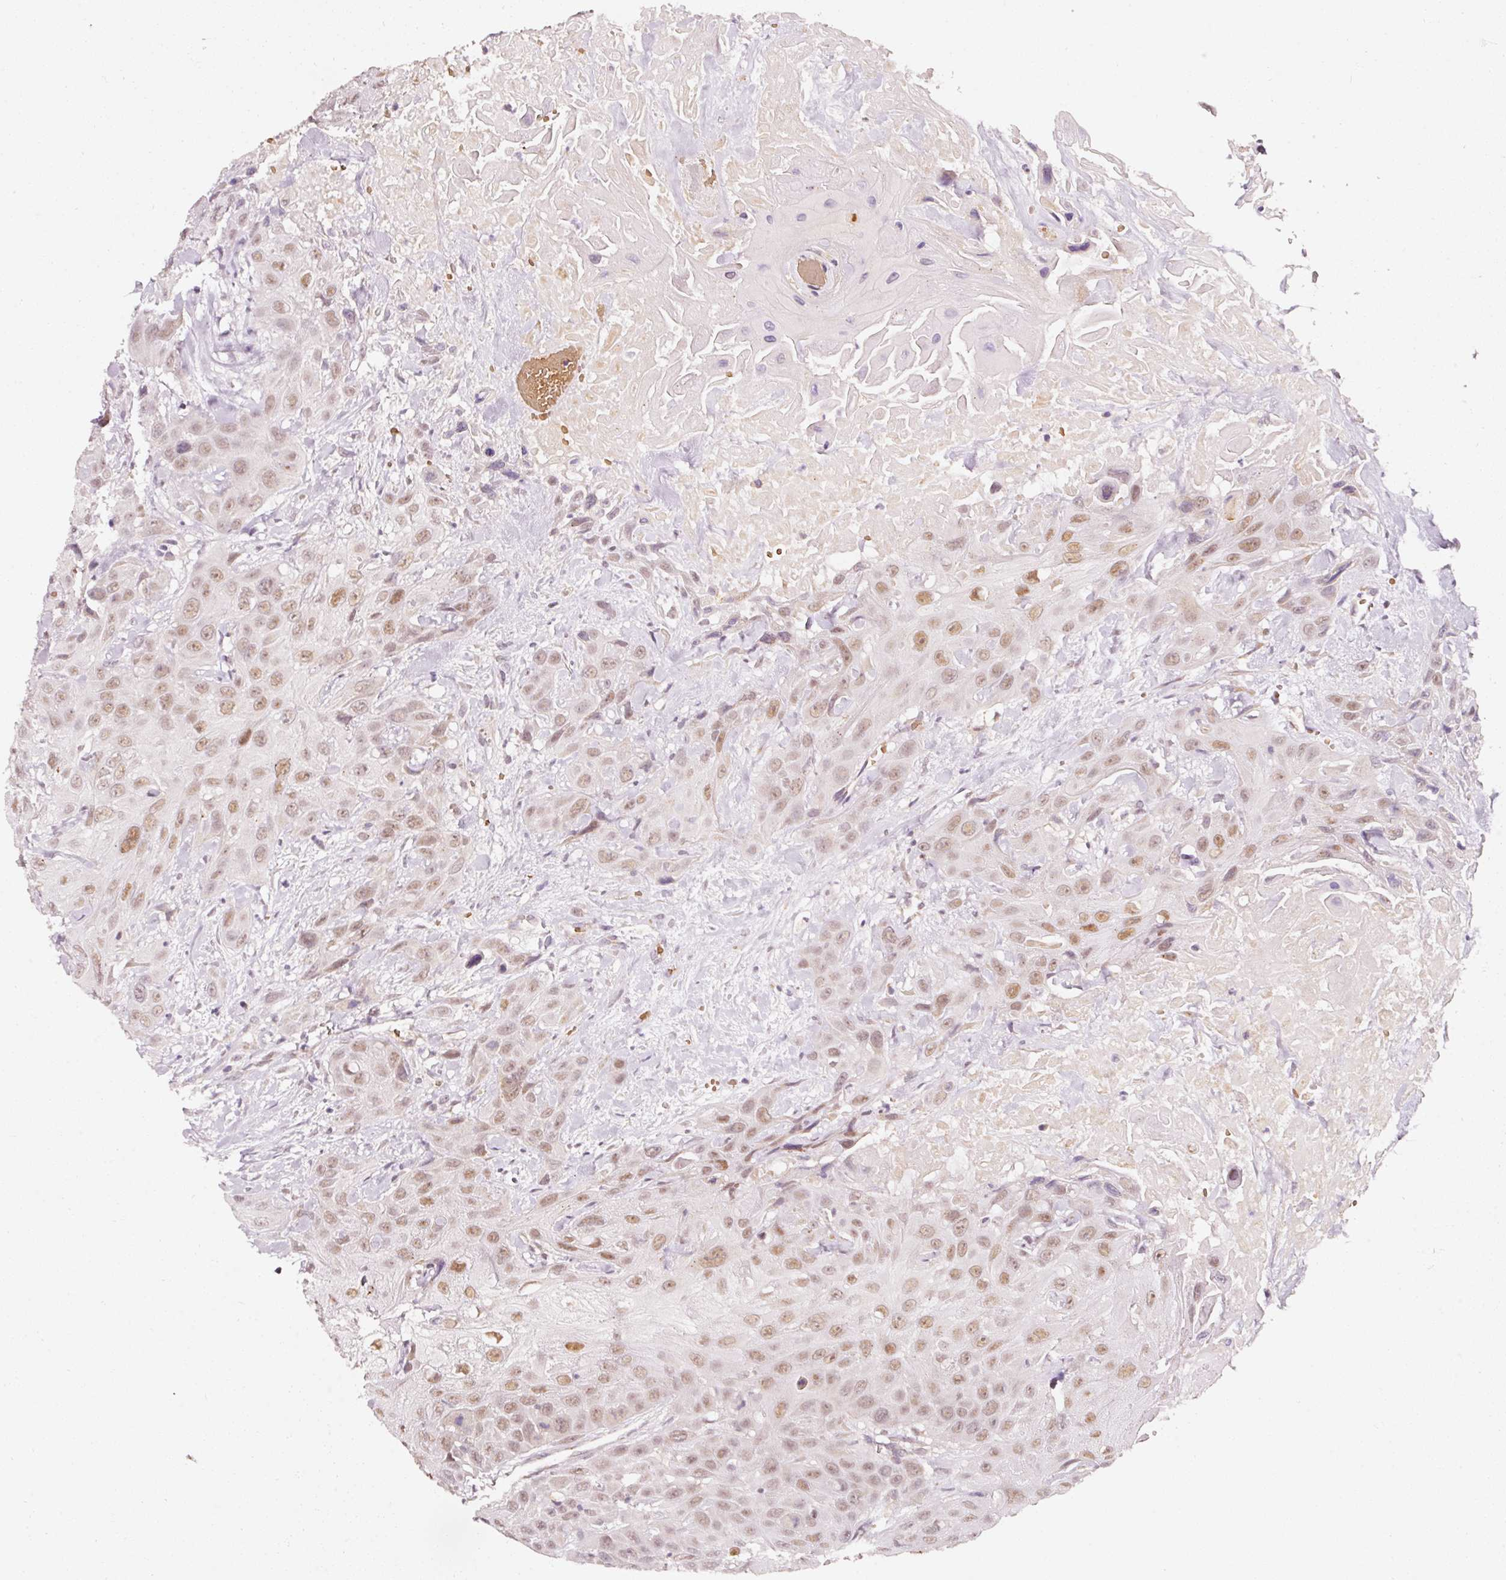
{"staining": {"intensity": "moderate", "quantity": ">75%", "location": "nuclear"}, "tissue": "head and neck cancer", "cell_type": "Tumor cells", "image_type": "cancer", "snomed": [{"axis": "morphology", "description": "Squamous cell carcinoma, NOS"}, {"axis": "topography", "description": "Head-Neck"}], "caption": "A high-resolution micrograph shows immunohistochemistry (IHC) staining of head and neck cancer, which exhibits moderate nuclear staining in approximately >75% of tumor cells. The staining was performed using DAB (3,3'-diaminobenzidine), with brown indicating positive protein expression. Nuclei are stained blue with hematoxylin.", "gene": "ZNF460", "patient": {"sex": "male", "age": 81}}